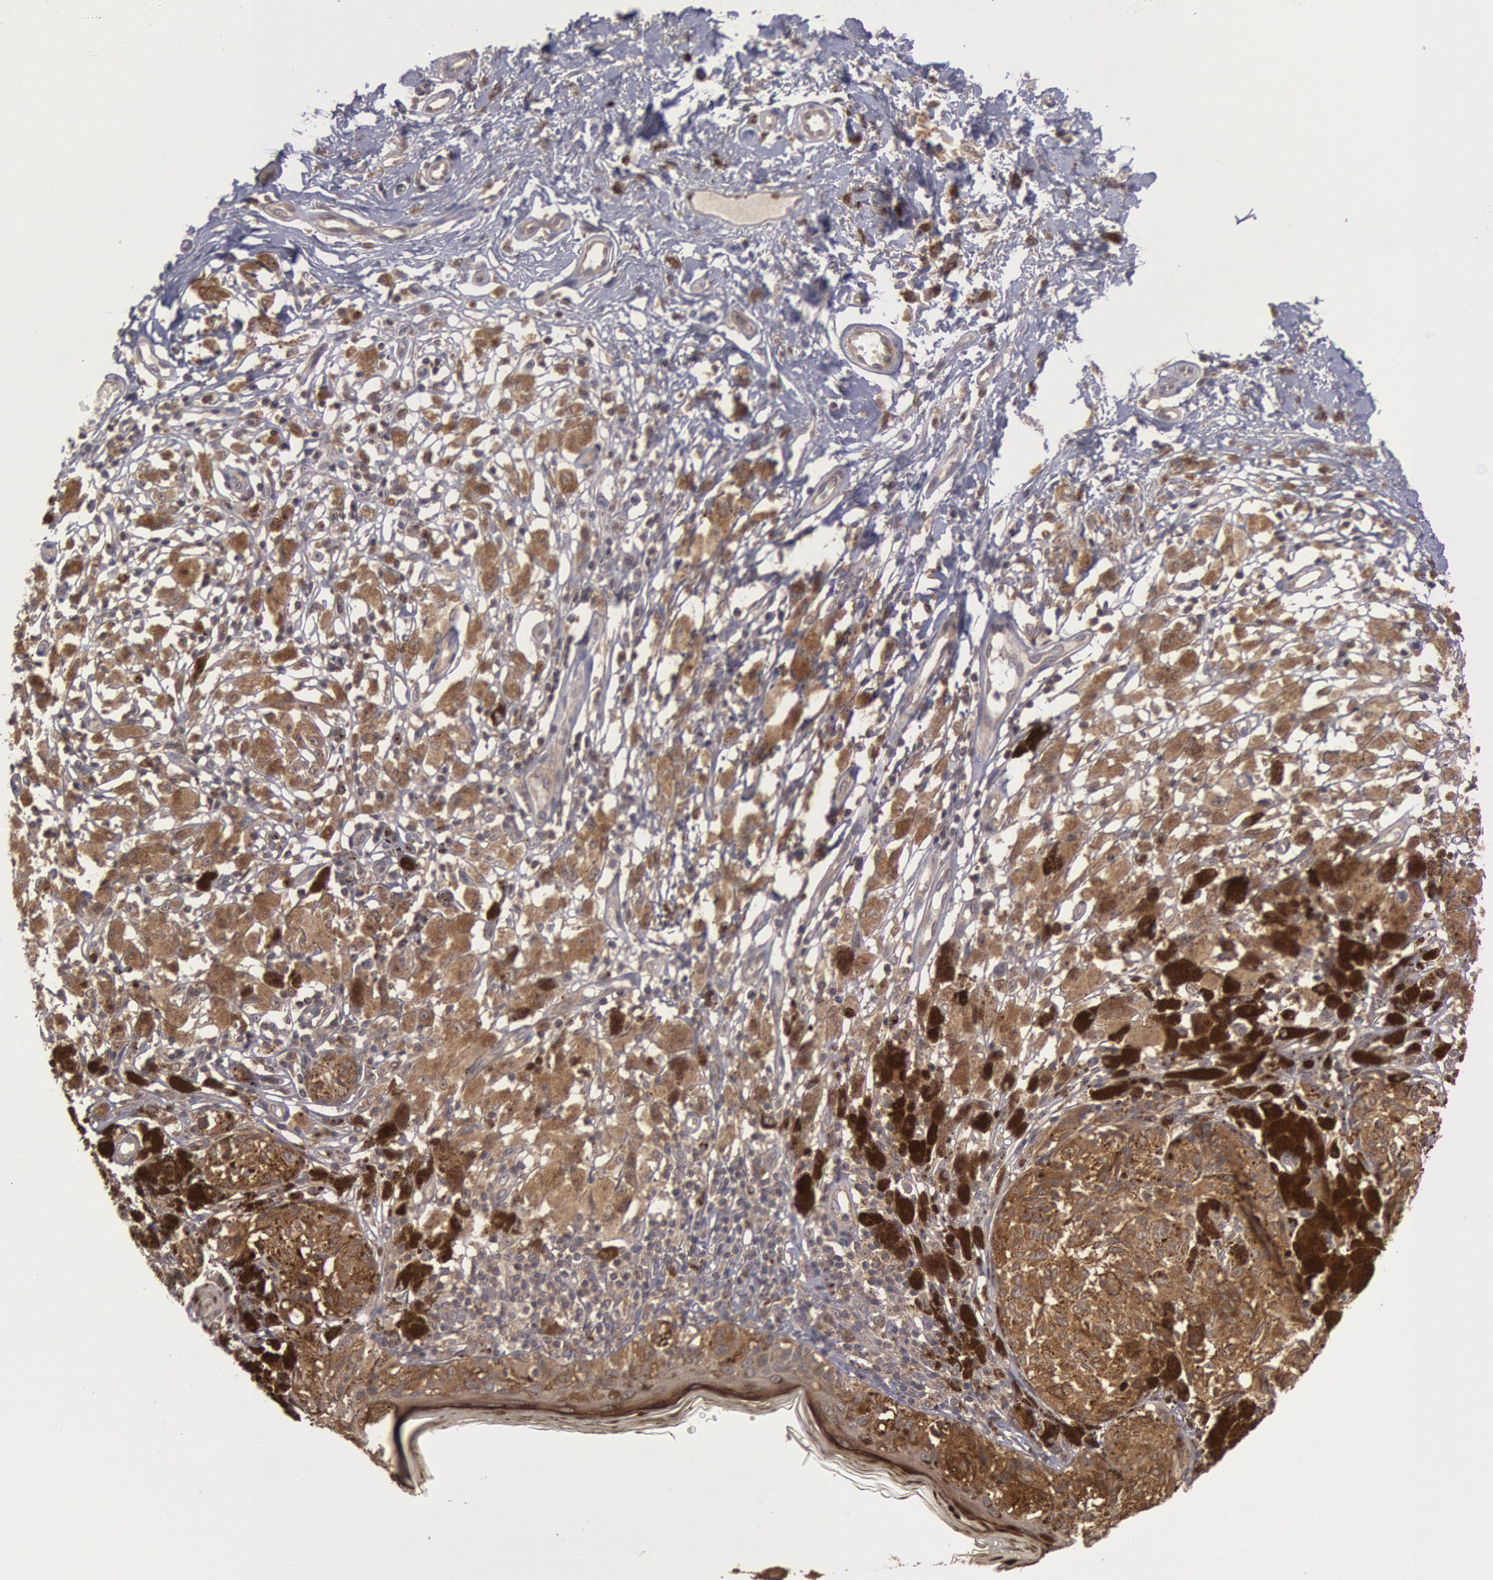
{"staining": {"intensity": "moderate", "quantity": ">75%", "location": "cytoplasmic/membranous,nuclear"}, "tissue": "melanoma", "cell_type": "Tumor cells", "image_type": "cancer", "snomed": [{"axis": "morphology", "description": "Malignant melanoma, NOS"}, {"axis": "topography", "description": "Skin"}], "caption": "Immunohistochemistry (IHC) micrograph of human melanoma stained for a protein (brown), which exhibits medium levels of moderate cytoplasmic/membranous and nuclear staining in approximately >75% of tumor cells.", "gene": "BRAF", "patient": {"sex": "male", "age": 88}}